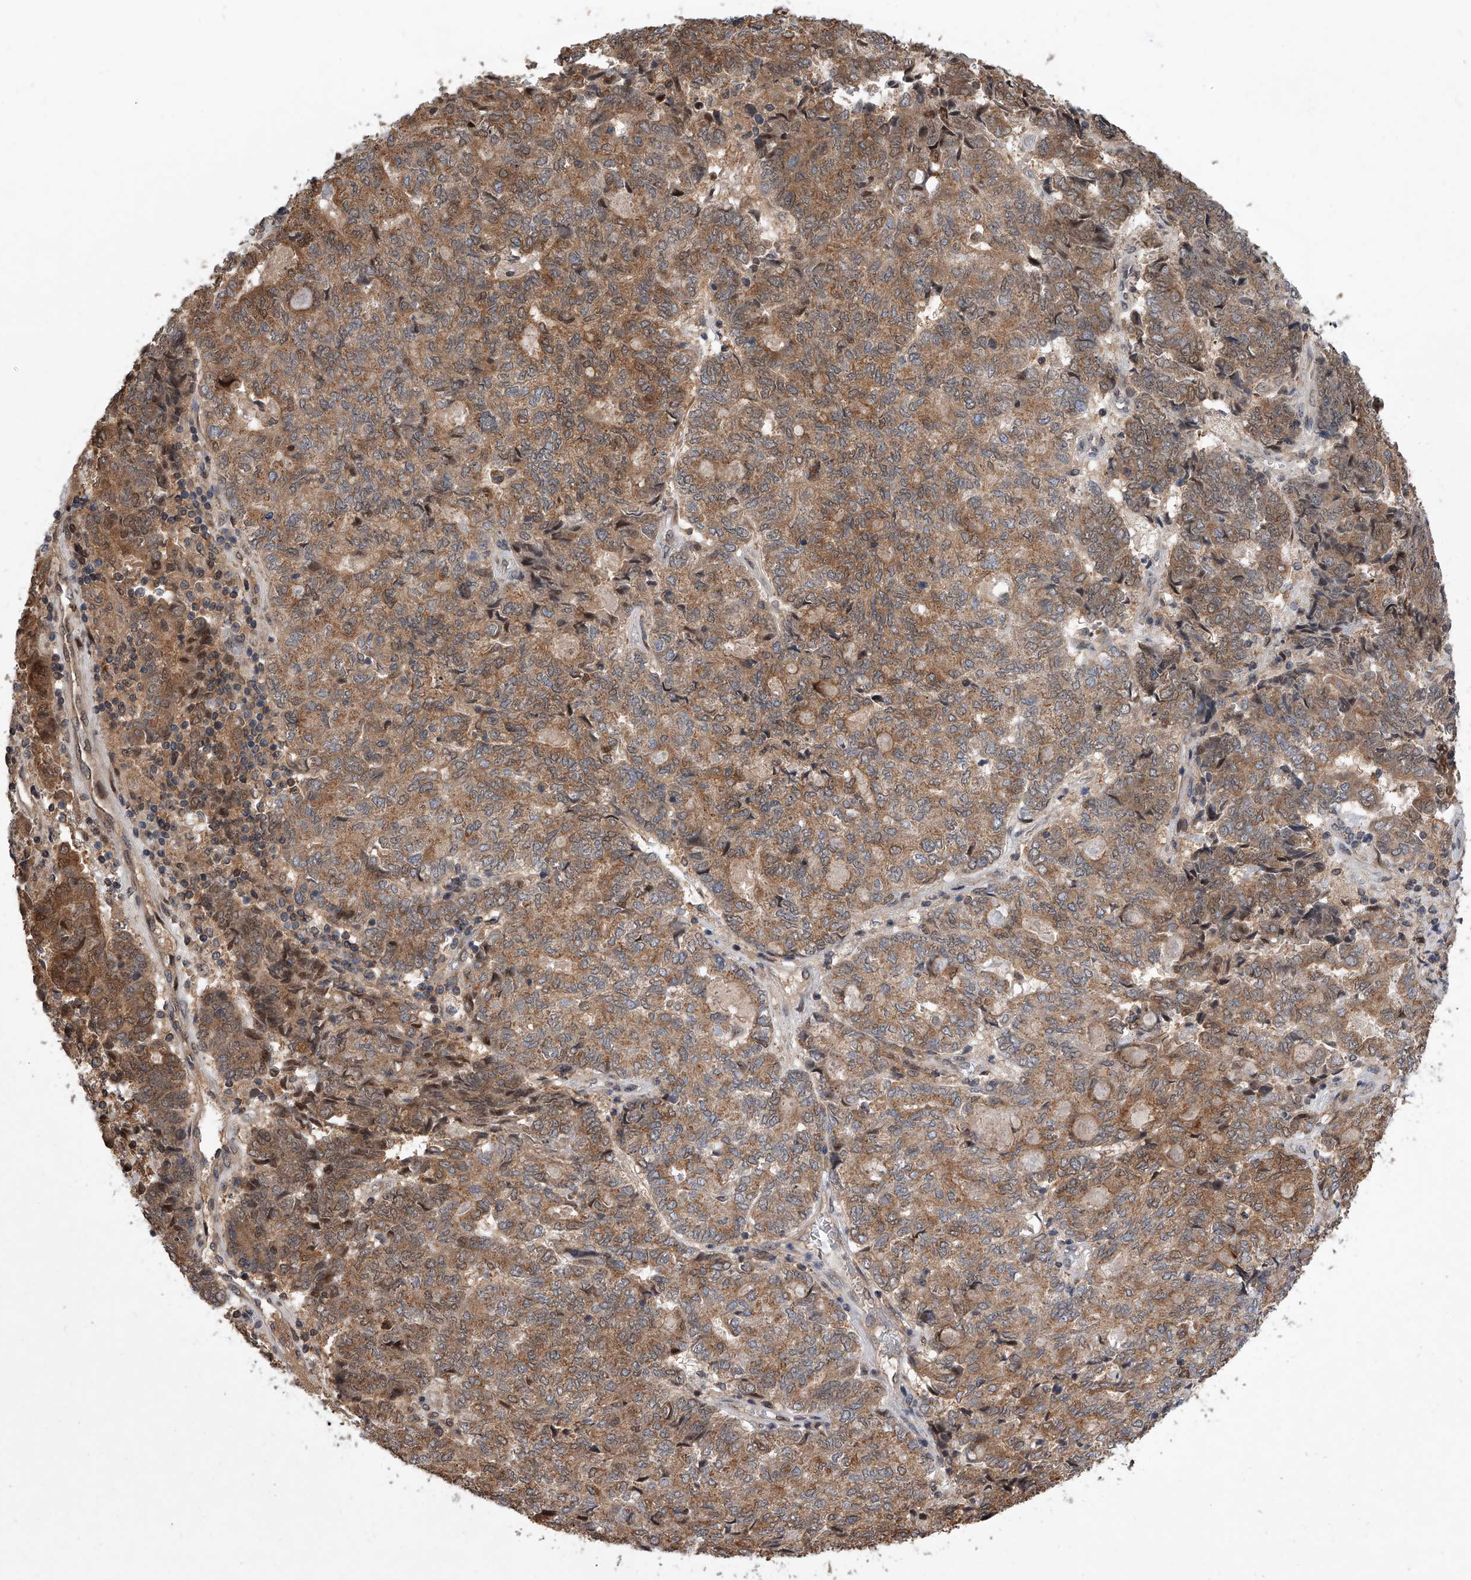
{"staining": {"intensity": "moderate", "quantity": ">75%", "location": "cytoplasmic/membranous,nuclear"}, "tissue": "endometrial cancer", "cell_type": "Tumor cells", "image_type": "cancer", "snomed": [{"axis": "morphology", "description": "Adenocarcinoma, NOS"}, {"axis": "topography", "description": "Endometrium"}], "caption": "Immunohistochemical staining of adenocarcinoma (endometrial) demonstrates moderate cytoplasmic/membranous and nuclear protein positivity in approximately >75% of tumor cells.", "gene": "BHLHE23", "patient": {"sex": "female", "age": 80}}